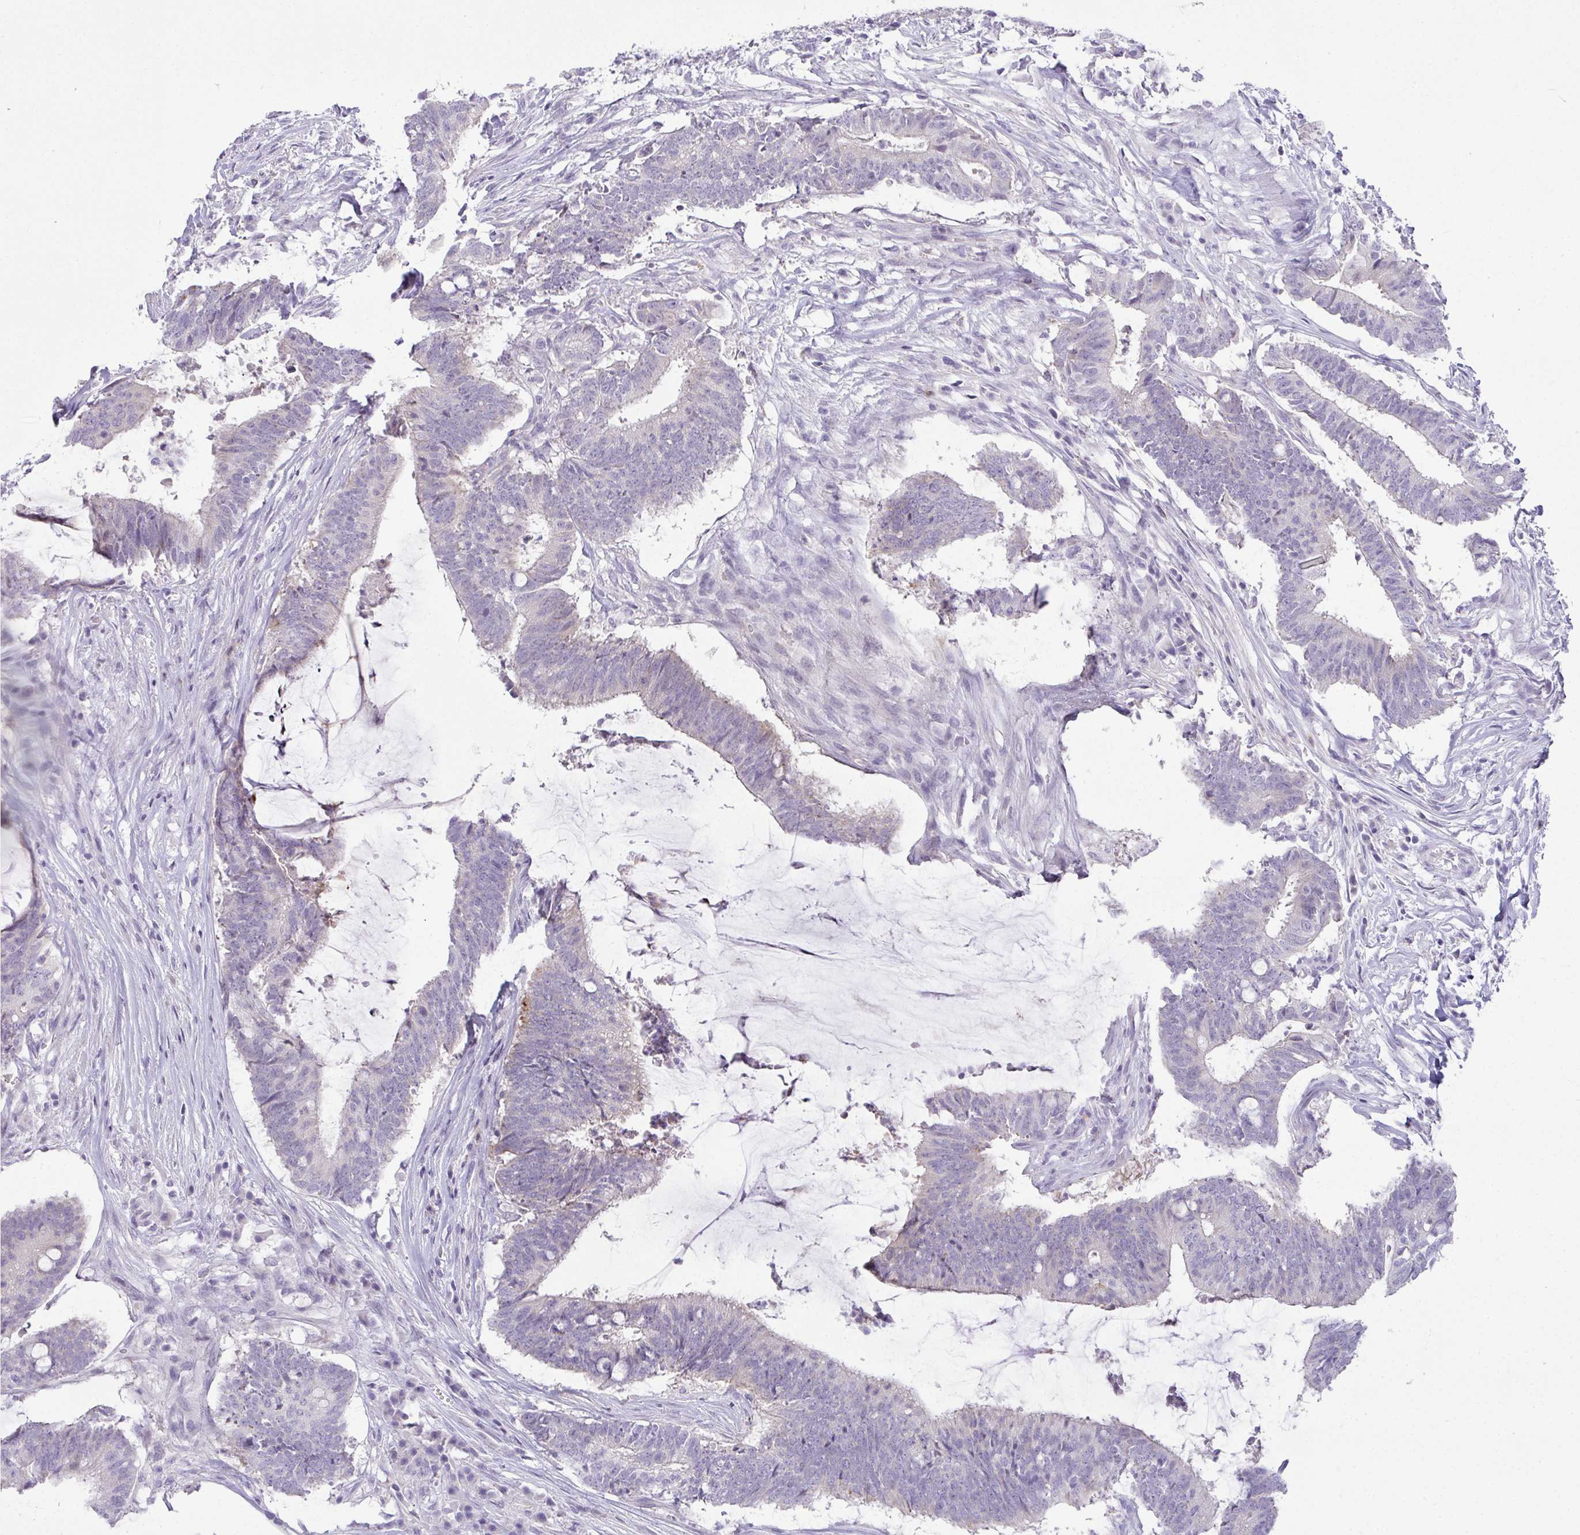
{"staining": {"intensity": "weak", "quantity": "<25%", "location": "cytoplasmic/membranous"}, "tissue": "colorectal cancer", "cell_type": "Tumor cells", "image_type": "cancer", "snomed": [{"axis": "morphology", "description": "Adenocarcinoma, NOS"}, {"axis": "topography", "description": "Colon"}], "caption": "There is no significant staining in tumor cells of colorectal cancer. (Stains: DAB immunohistochemistry with hematoxylin counter stain, Microscopy: brightfield microscopy at high magnification).", "gene": "LIPE", "patient": {"sex": "female", "age": 43}}